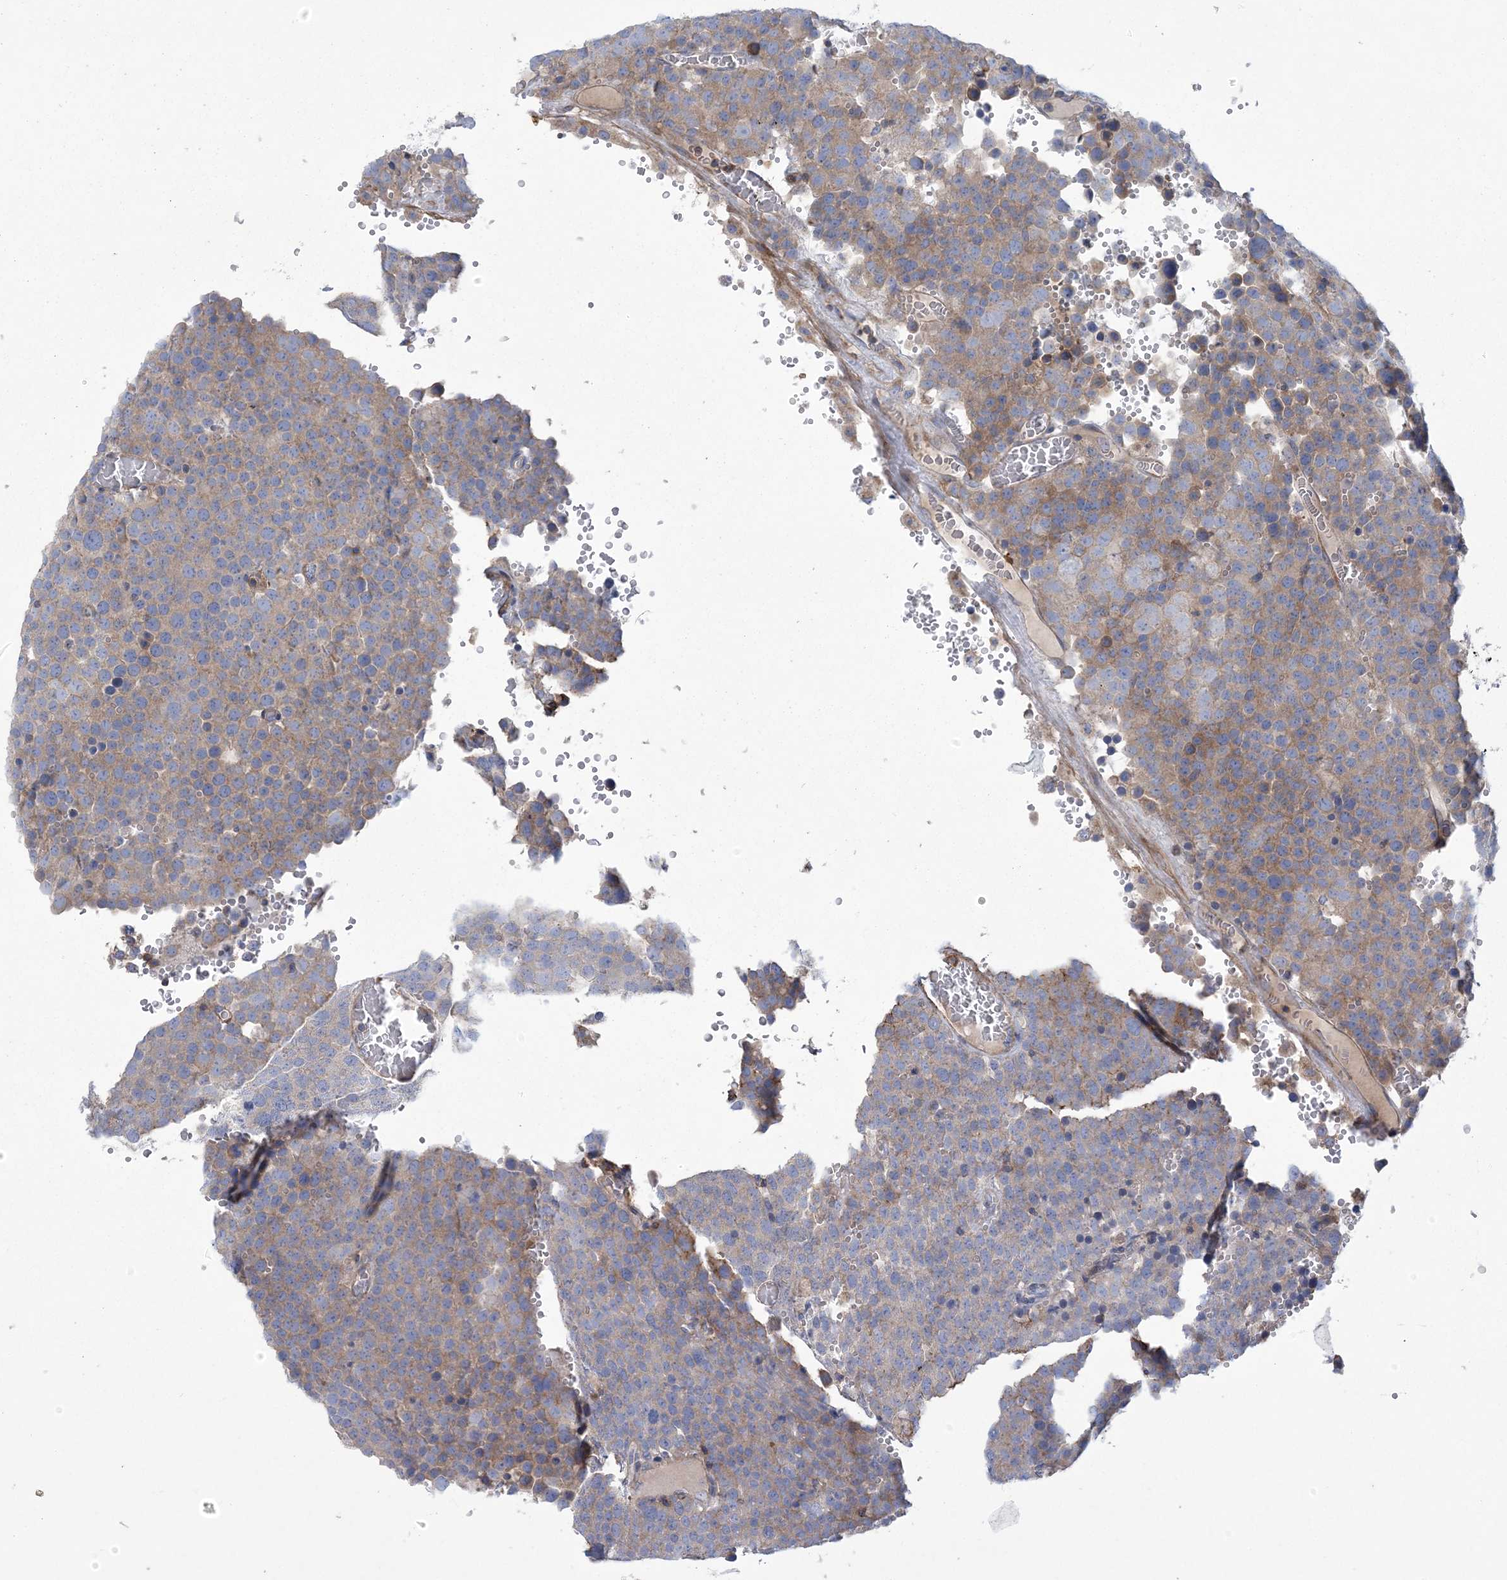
{"staining": {"intensity": "weak", "quantity": "25%-75%", "location": "cytoplasmic/membranous"}, "tissue": "testis cancer", "cell_type": "Tumor cells", "image_type": "cancer", "snomed": [{"axis": "morphology", "description": "Seminoma, NOS"}, {"axis": "topography", "description": "Testis"}], "caption": "Testis cancer (seminoma) stained with a brown dye reveals weak cytoplasmic/membranous positive expression in approximately 25%-75% of tumor cells.", "gene": "ARSJ", "patient": {"sex": "male", "age": 71}}